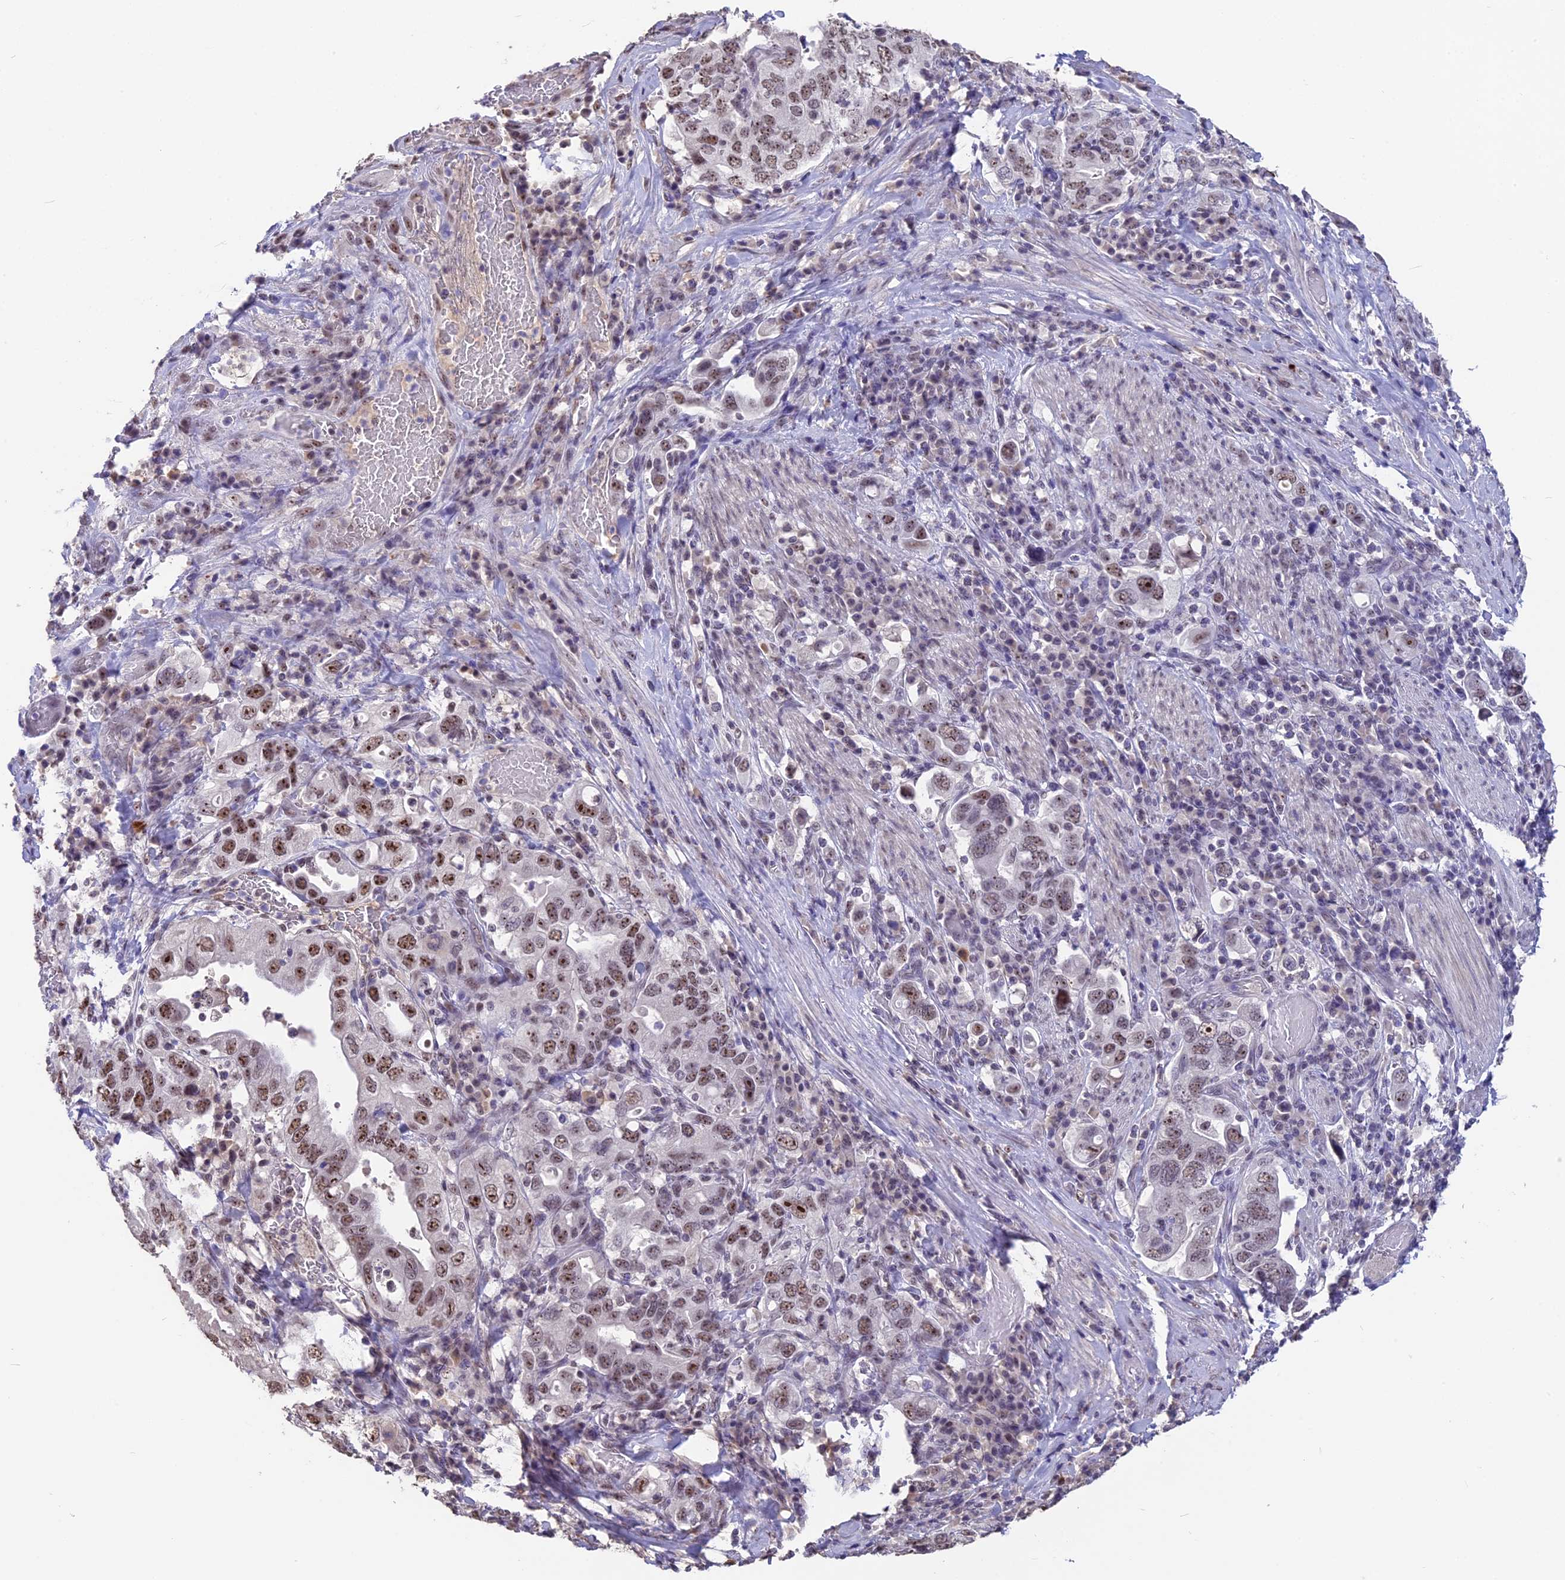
{"staining": {"intensity": "moderate", "quantity": ">75%", "location": "nuclear"}, "tissue": "stomach cancer", "cell_type": "Tumor cells", "image_type": "cancer", "snomed": [{"axis": "morphology", "description": "Adenocarcinoma, NOS"}, {"axis": "topography", "description": "Stomach, upper"}], "caption": "IHC photomicrograph of neoplastic tissue: human stomach adenocarcinoma stained using immunohistochemistry displays medium levels of moderate protein expression localized specifically in the nuclear of tumor cells, appearing as a nuclear brown color.", "gene": "SETD2", "patient": {"sex": "male", "age": 62}}